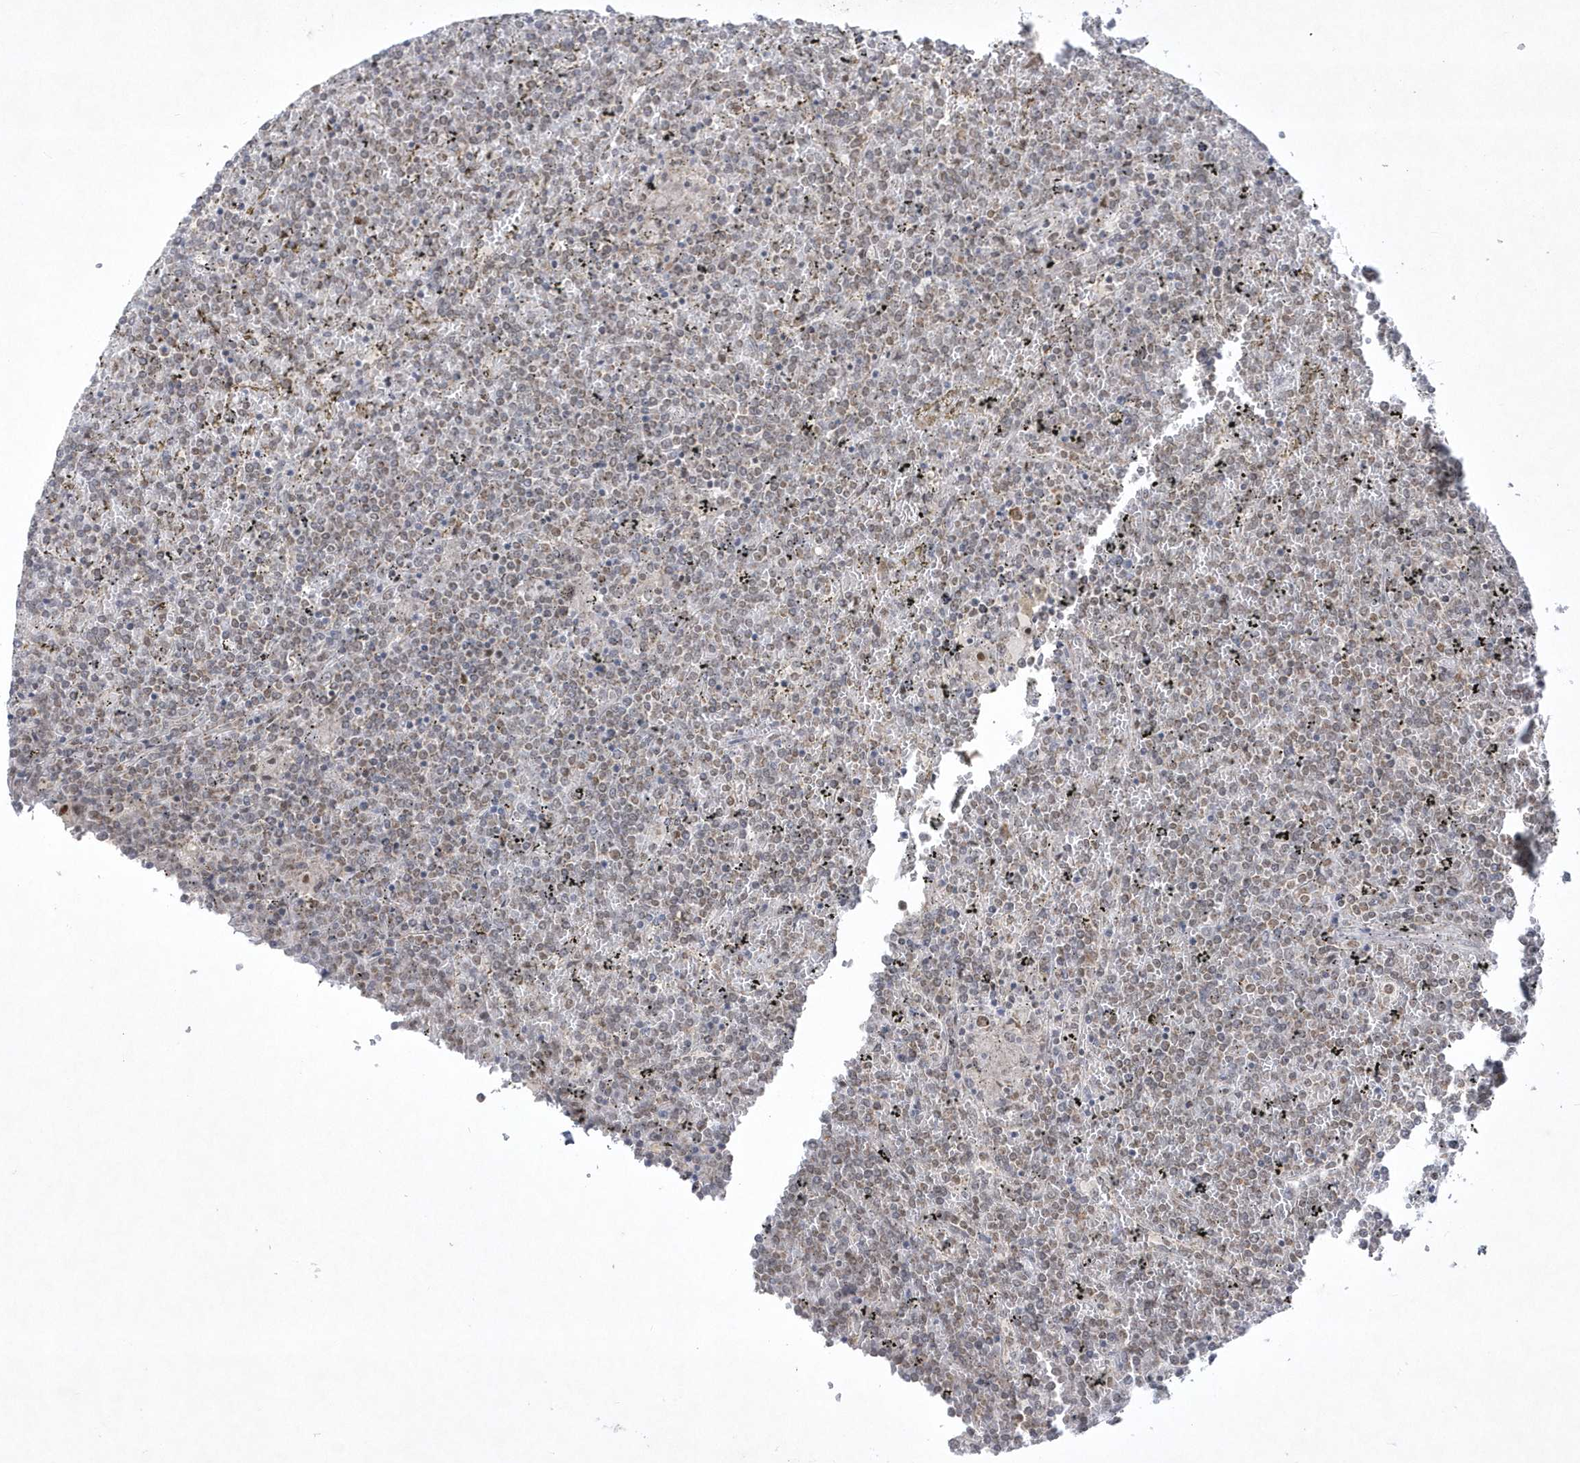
{"staining": {"intensity": "moderate", "quantity": "25%-75%", "location": "cytoplasmic/membranous,nuclear"}, "tissue": "lymphoma", "cell_type": "Tumor cells", "image_type": "cancer", "snomed": [{"axis": "morphology", "description": "Malignant lymphoma, non-Hodgkin's type, Low grade"}, {"axis": "topography", "description": "Spleen"}], "caption": "Moderate cytoplasmic/membranous and nuclear expression for a protein is appreciated in about 25%-75% of tumor cells of lymphoma using immunohistochemistry.", "gene": "CPSF3", "patient": {"sex": "female", "age": 19}}